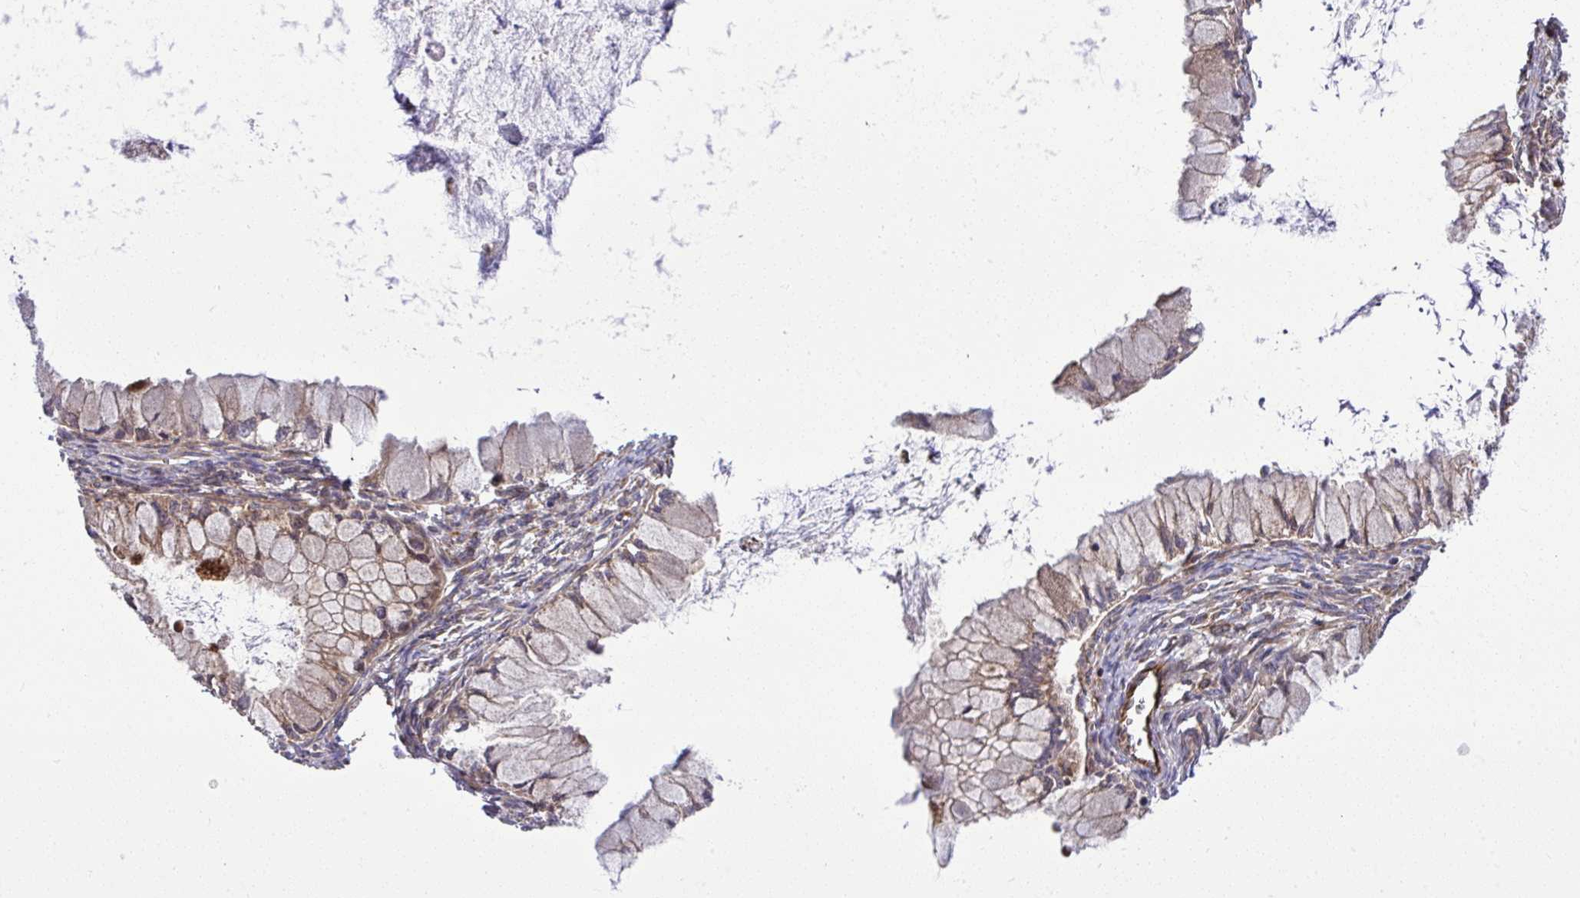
{"staining": {"intensity": "weak", "quantity": "<25%", "location": "cytoplasmic/membranous"}, "tissue": "ovarian cancer", "cell_type": "Tumor cells", "image_type": "cancer", "snomed": [{"axis": "morphology", "description": "Cystadenocarcinoma, mucinous, NOS"}, {"axis": "topography", "description": "Ovary"}], "caption": "Immunohistochemical staining of mucinous cystadenocarcinoma (ovarian) exhibits no significant expression in tumor cells. (DAB IHC with hematoxylin counter stain).", "gene": "PAIP2", "patient": {"sex": "female", "age": 34}}